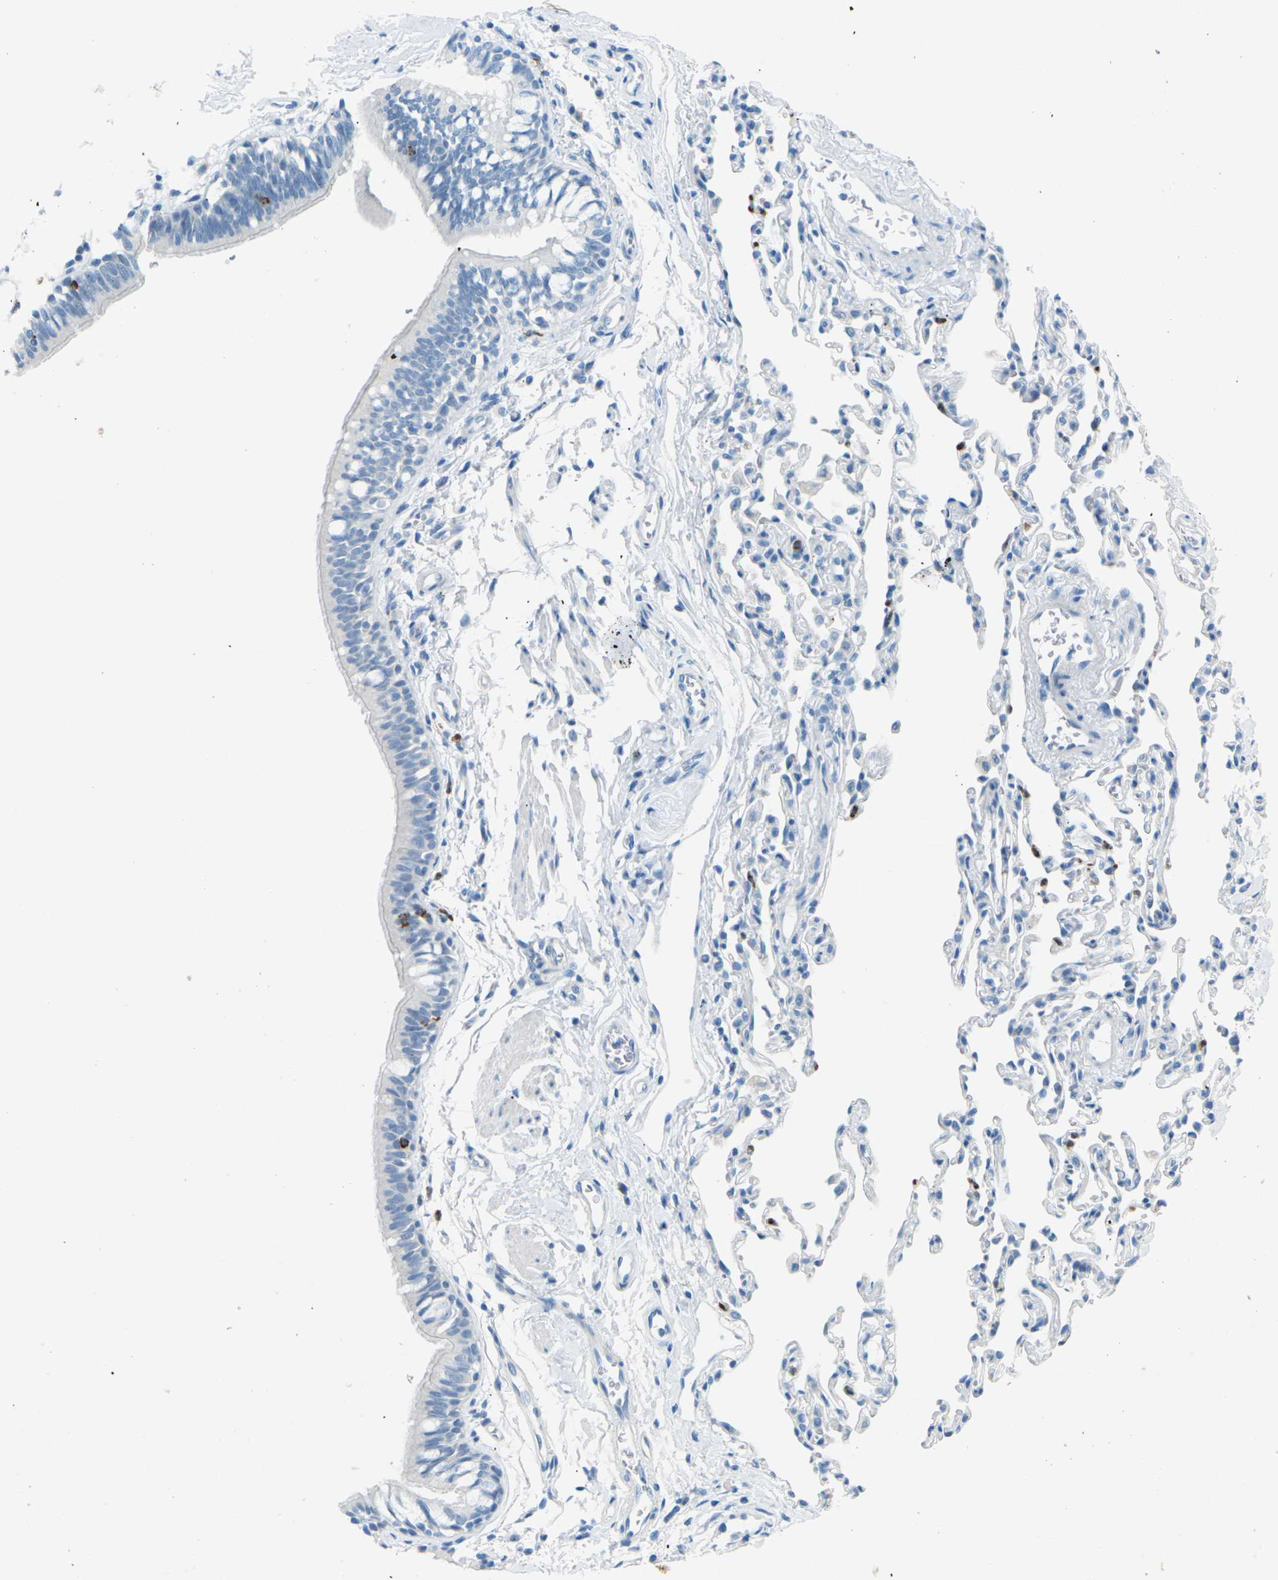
{"staining": {"intensity": "negative", "quantity": "none", "location": "none"}, "tissue": "bronchus", "cell_type": "Respiratory epithelial cells", "image_type": "normal", "snomed": [{"axis": "morphology", "description": "Normal tissue, NOS"}, {"axis": "topography", "description": "Bronchus"}, {"axis": "topography", "description": "Lung"}], "caption": "Human bronchus stained for a protein using IHC shows no expression in respiratory epithelial cells.", "gene": "CDH16", "patient": {"sex": "male", "age": 64}}